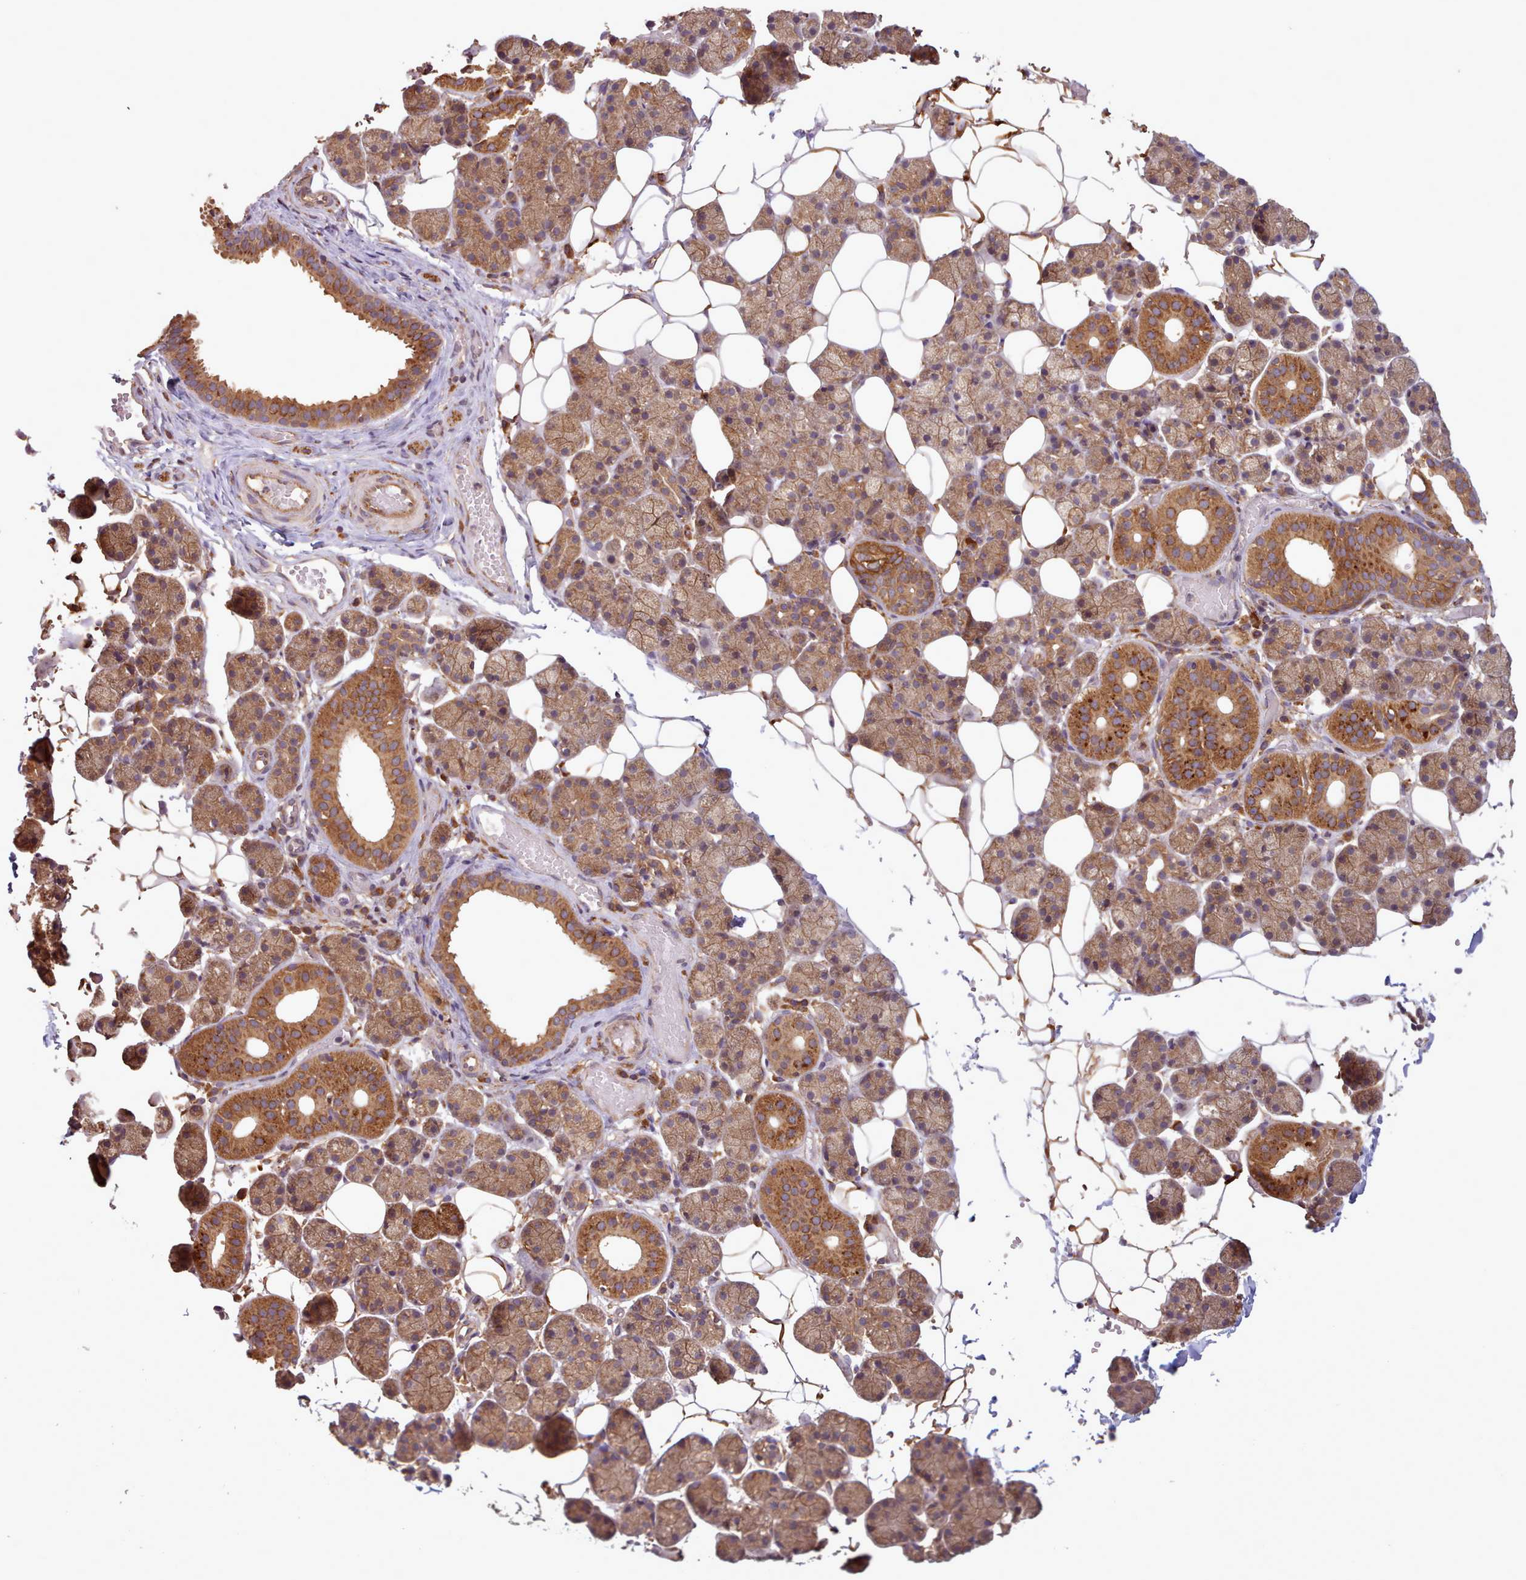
{"staining": {"intensity": "moderate", "quantity": ">75%", "location": "cytoplasmic/membranous"}, "tissue": "salivary gland", "cell_type": "Glandular cells", "image_type": "normal", "snomed": [{"axis": "morphology", "description": "Normal tissue, NOS"}, {"axis": "topography", "description": "Salivary gland"}], "caption": "The immunohistochemical stain labels moderate cytoplasmic/membranous positivity in glandular cells of benign salivary gland. The protein of interest is stained brown, and the nuclei are stained in blue (DAB IHC with brightfield microscopy, high magnification).", "gene": "CRYBG1", "patient": {"sex": "female", "age": 33}}